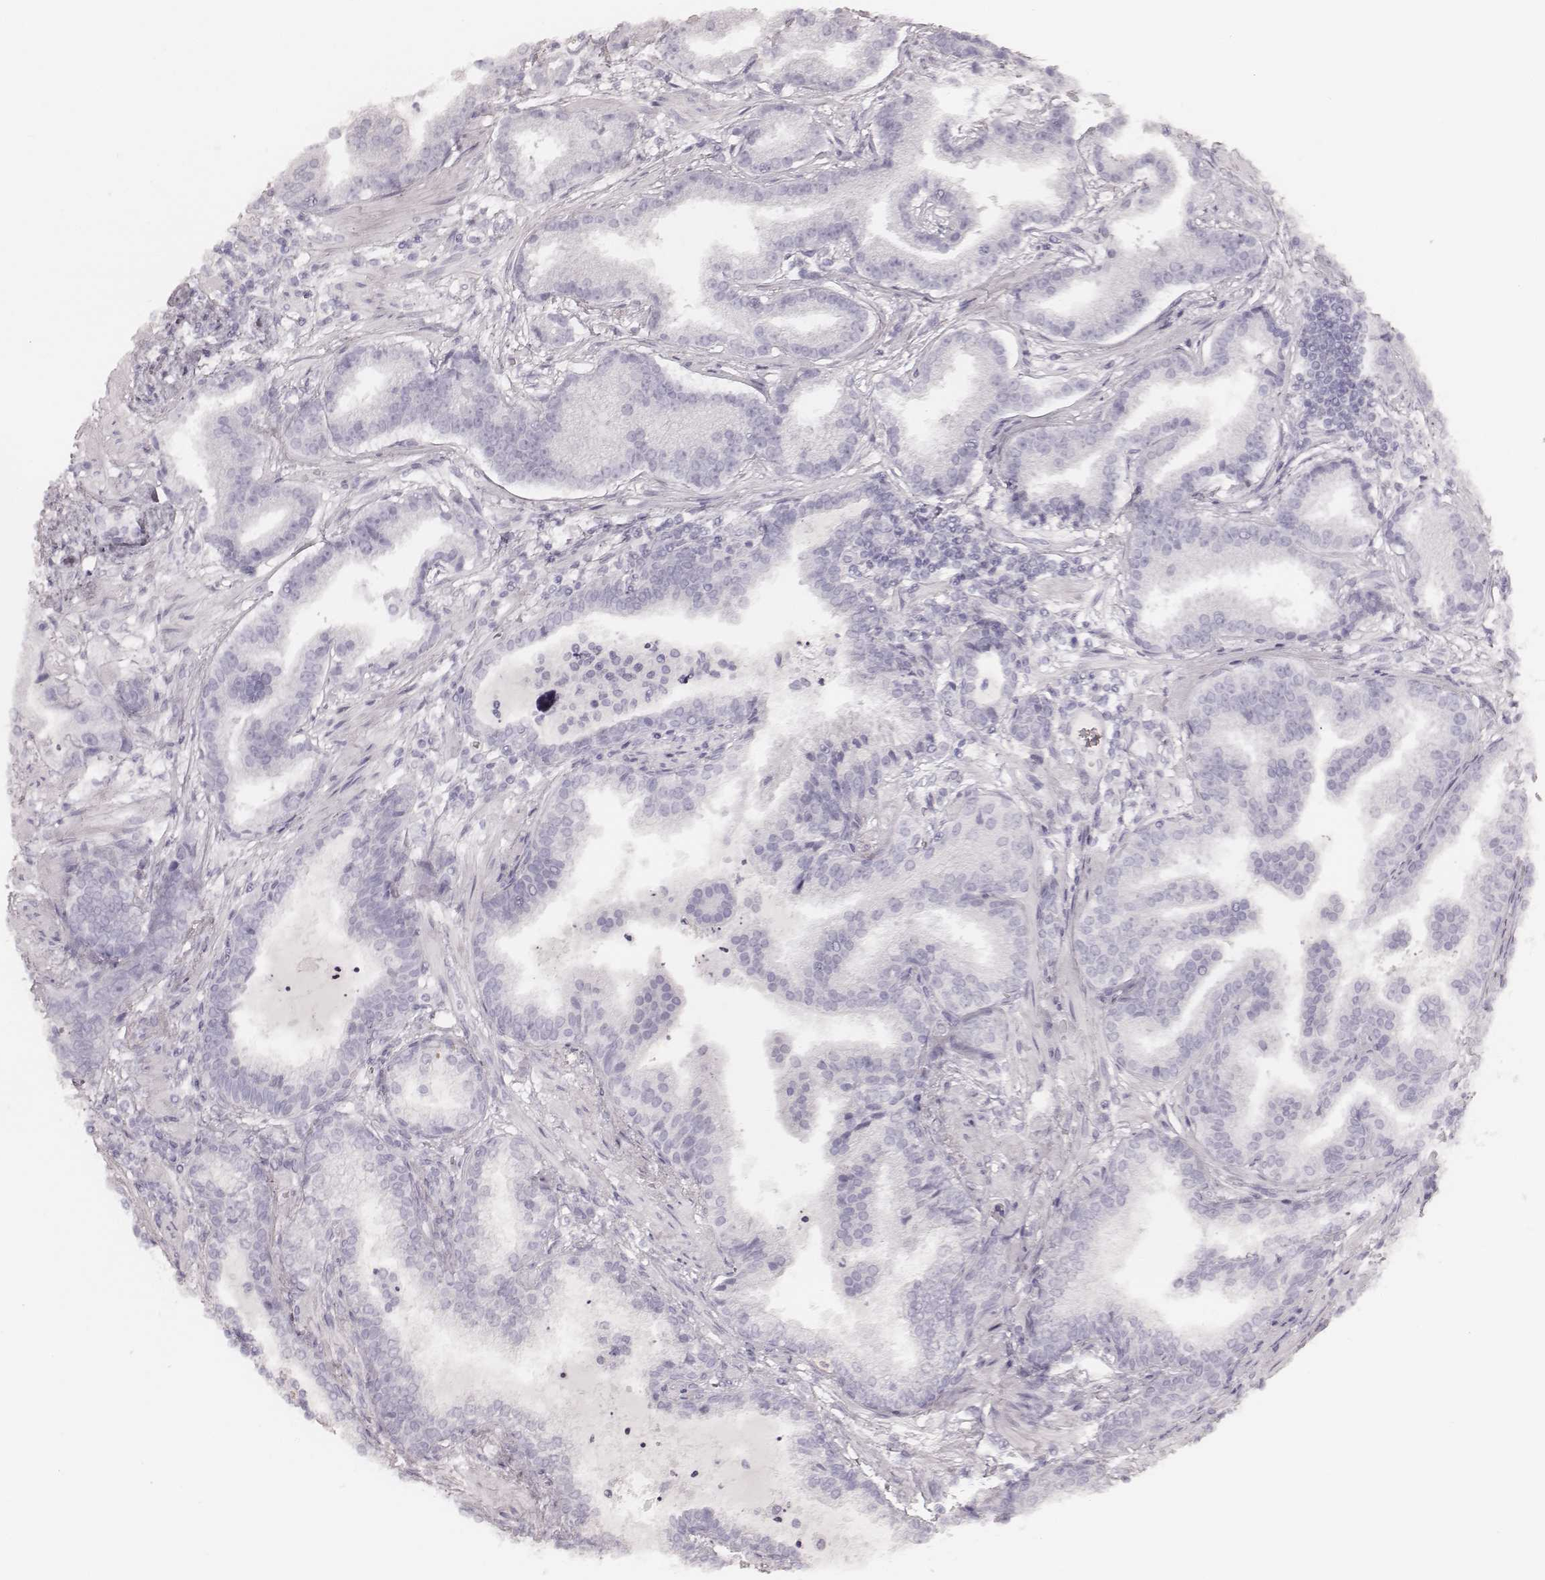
{"staining": {"intensity": "negative", "quantity": "none", "location": "none"}, "tissue": "prostate cancer", "cell_type": "Tumor cells", "image_type": "cancer", "snomed": [{"axis": "morphology", "description": "Adenocarcinoma, NOS"}, {"axis": "topography", "description": "Prostate"}], "caption": "Immunohistochemistry photomicrograph of neoplastic tissue: adenocarcinoma (prostate) stained with DAB demonstrates no significant protein staining in tumor cells.", "gene": "KRT34", "patient": {"sex": "male", "age": 64}}